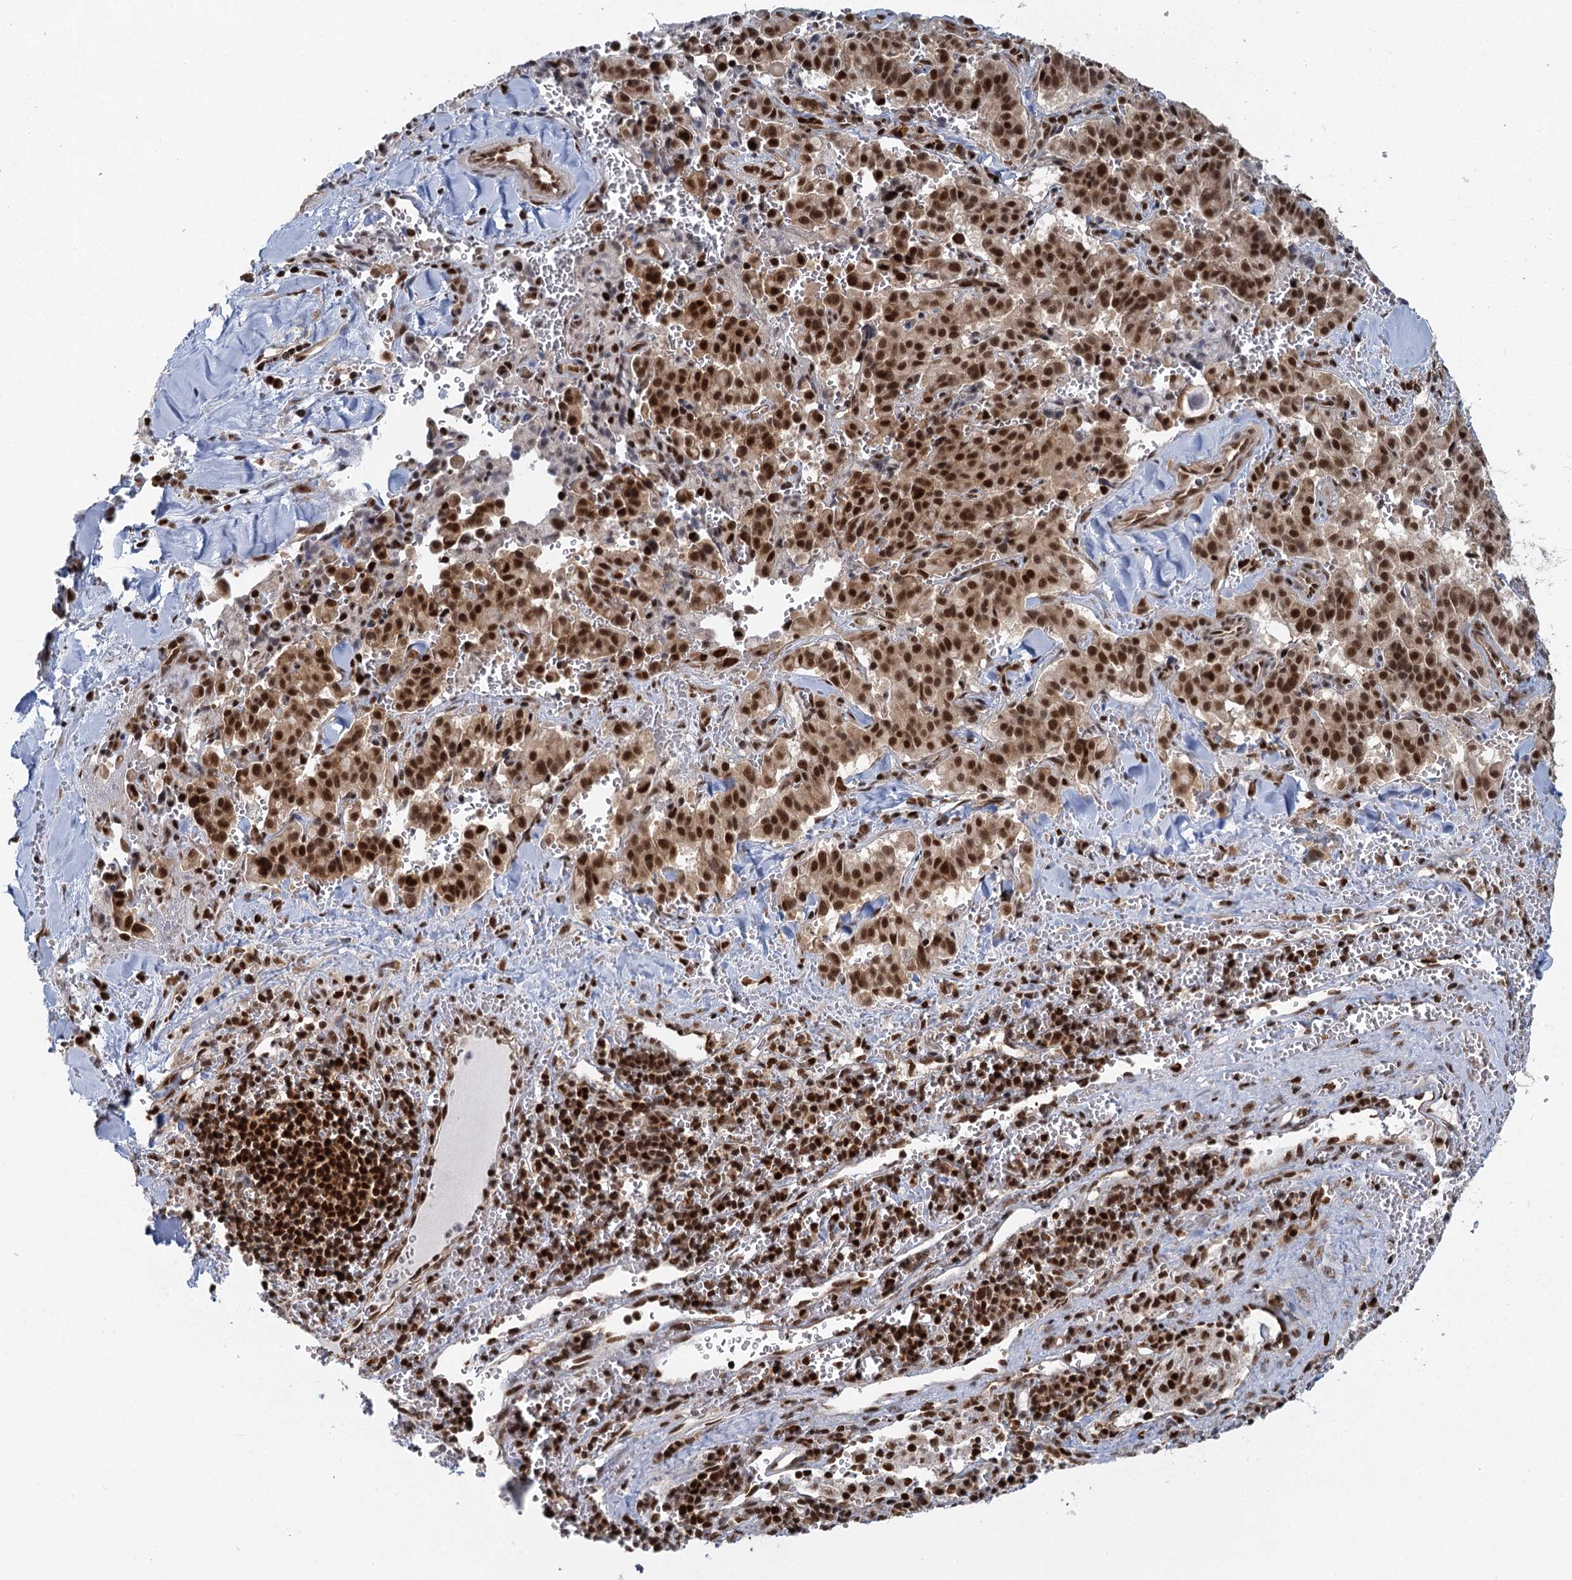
{"staining": {"intensity": "strong", "quantity": ">75%", "location": "nuclear"}, "tissue": "pancreatic cancer", "cell_type": "Tumor cells", "image_type": "cancer", "snomed": [{"axis": "morphology", "description": "Adenocarcinoma, NOS"}, {"axis": "topography", "description": "Pancreas"}], "caption": "About >75% of tumor cells in human adenocarcinoma (pancreatic) exhibit strong nuclear protein positivity as visualized by brown immunohistochemical staining.", "gene": "GPATCH11", "patient": {"sex": "male", "age": 65}}